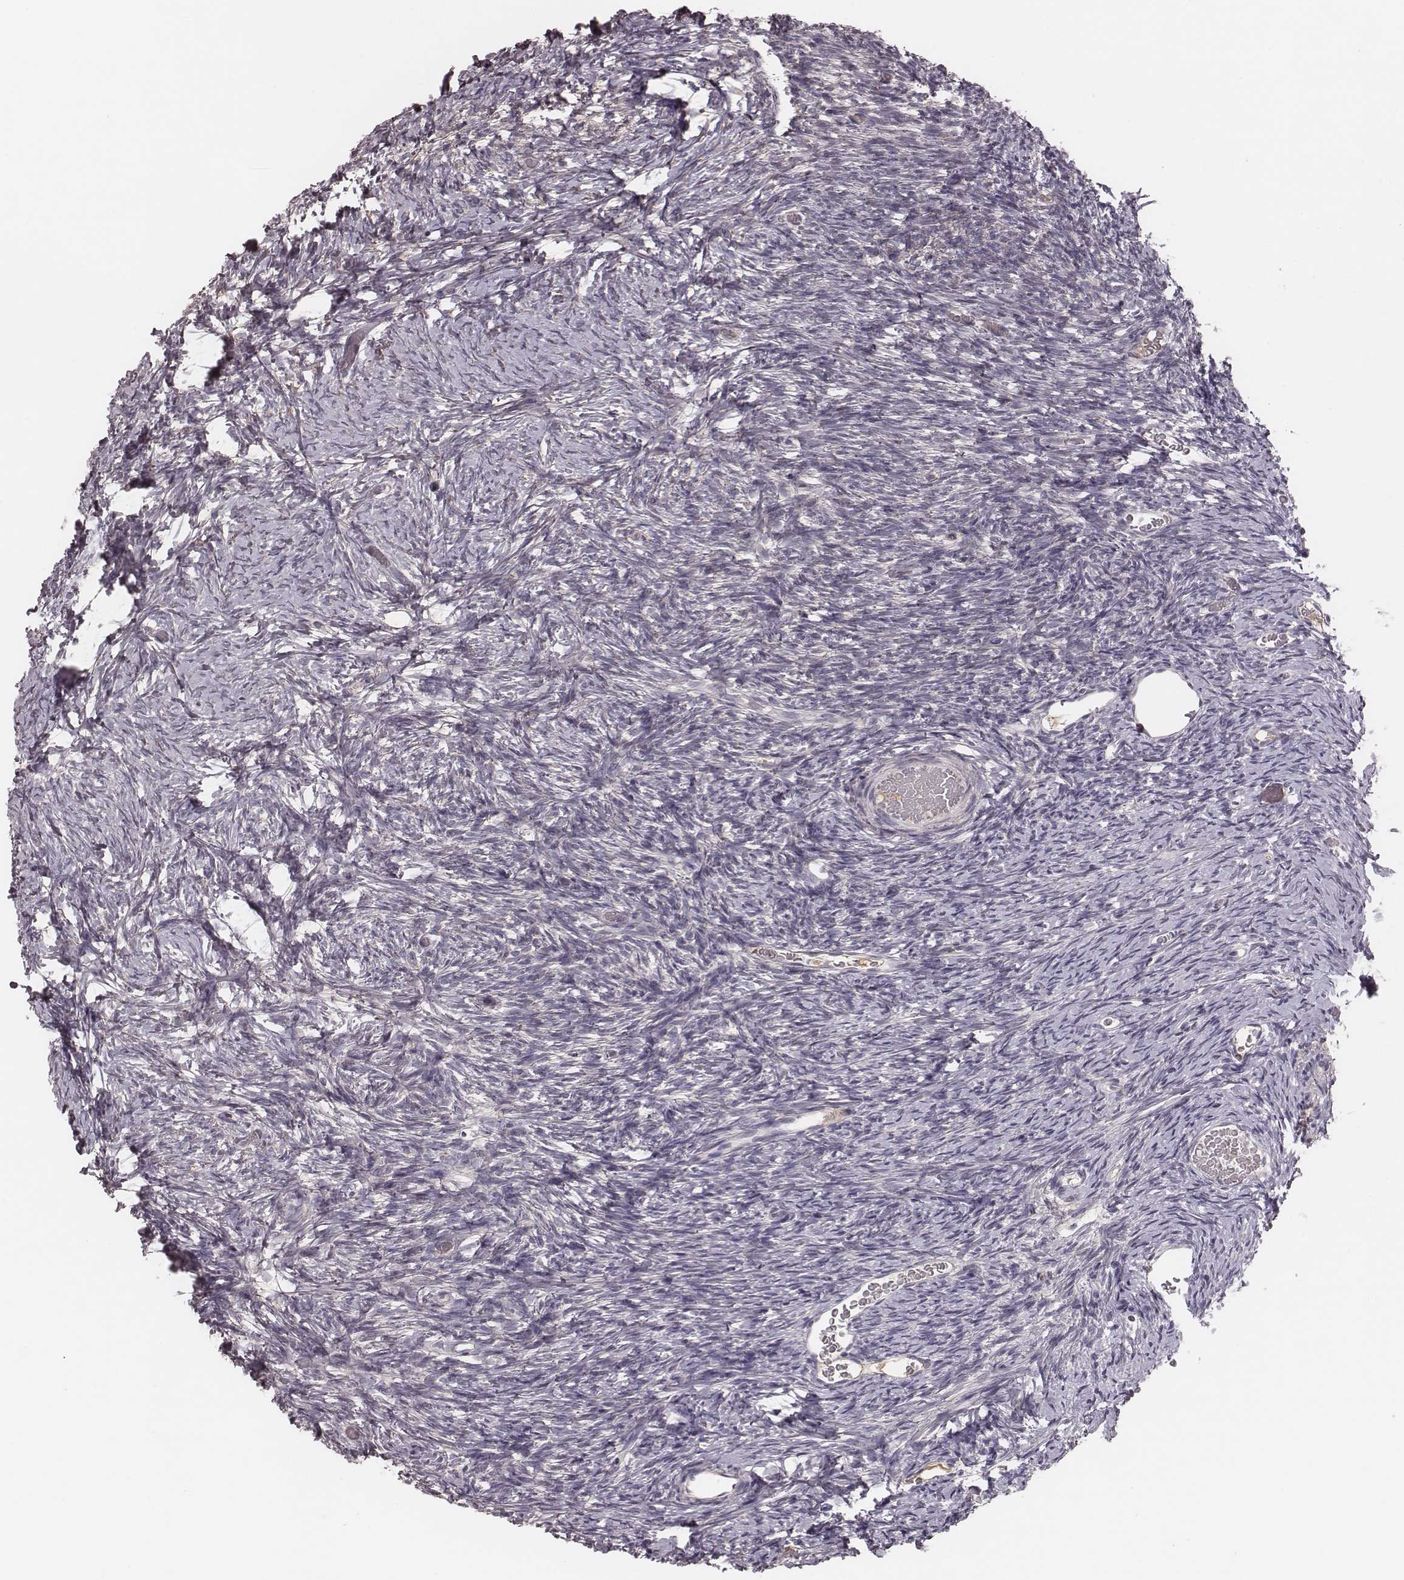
{"staining": {"intensity": "negative", "quantity": "none", "location": "none"}, "tissue": "ovary", "cell_type": "Ovarian stroma cells", "image_type": "normal", "snomed": [{"axis": "morphology", "description": "Normal tissue, NOS"}, {"axis": "topography", "description": "Ovary"}], "caption": "The image reveals no significant staining in ovarian stroma cells of ovary.", "gene": "P2RX5", "patient": {"sex": "female", "age": 39}}